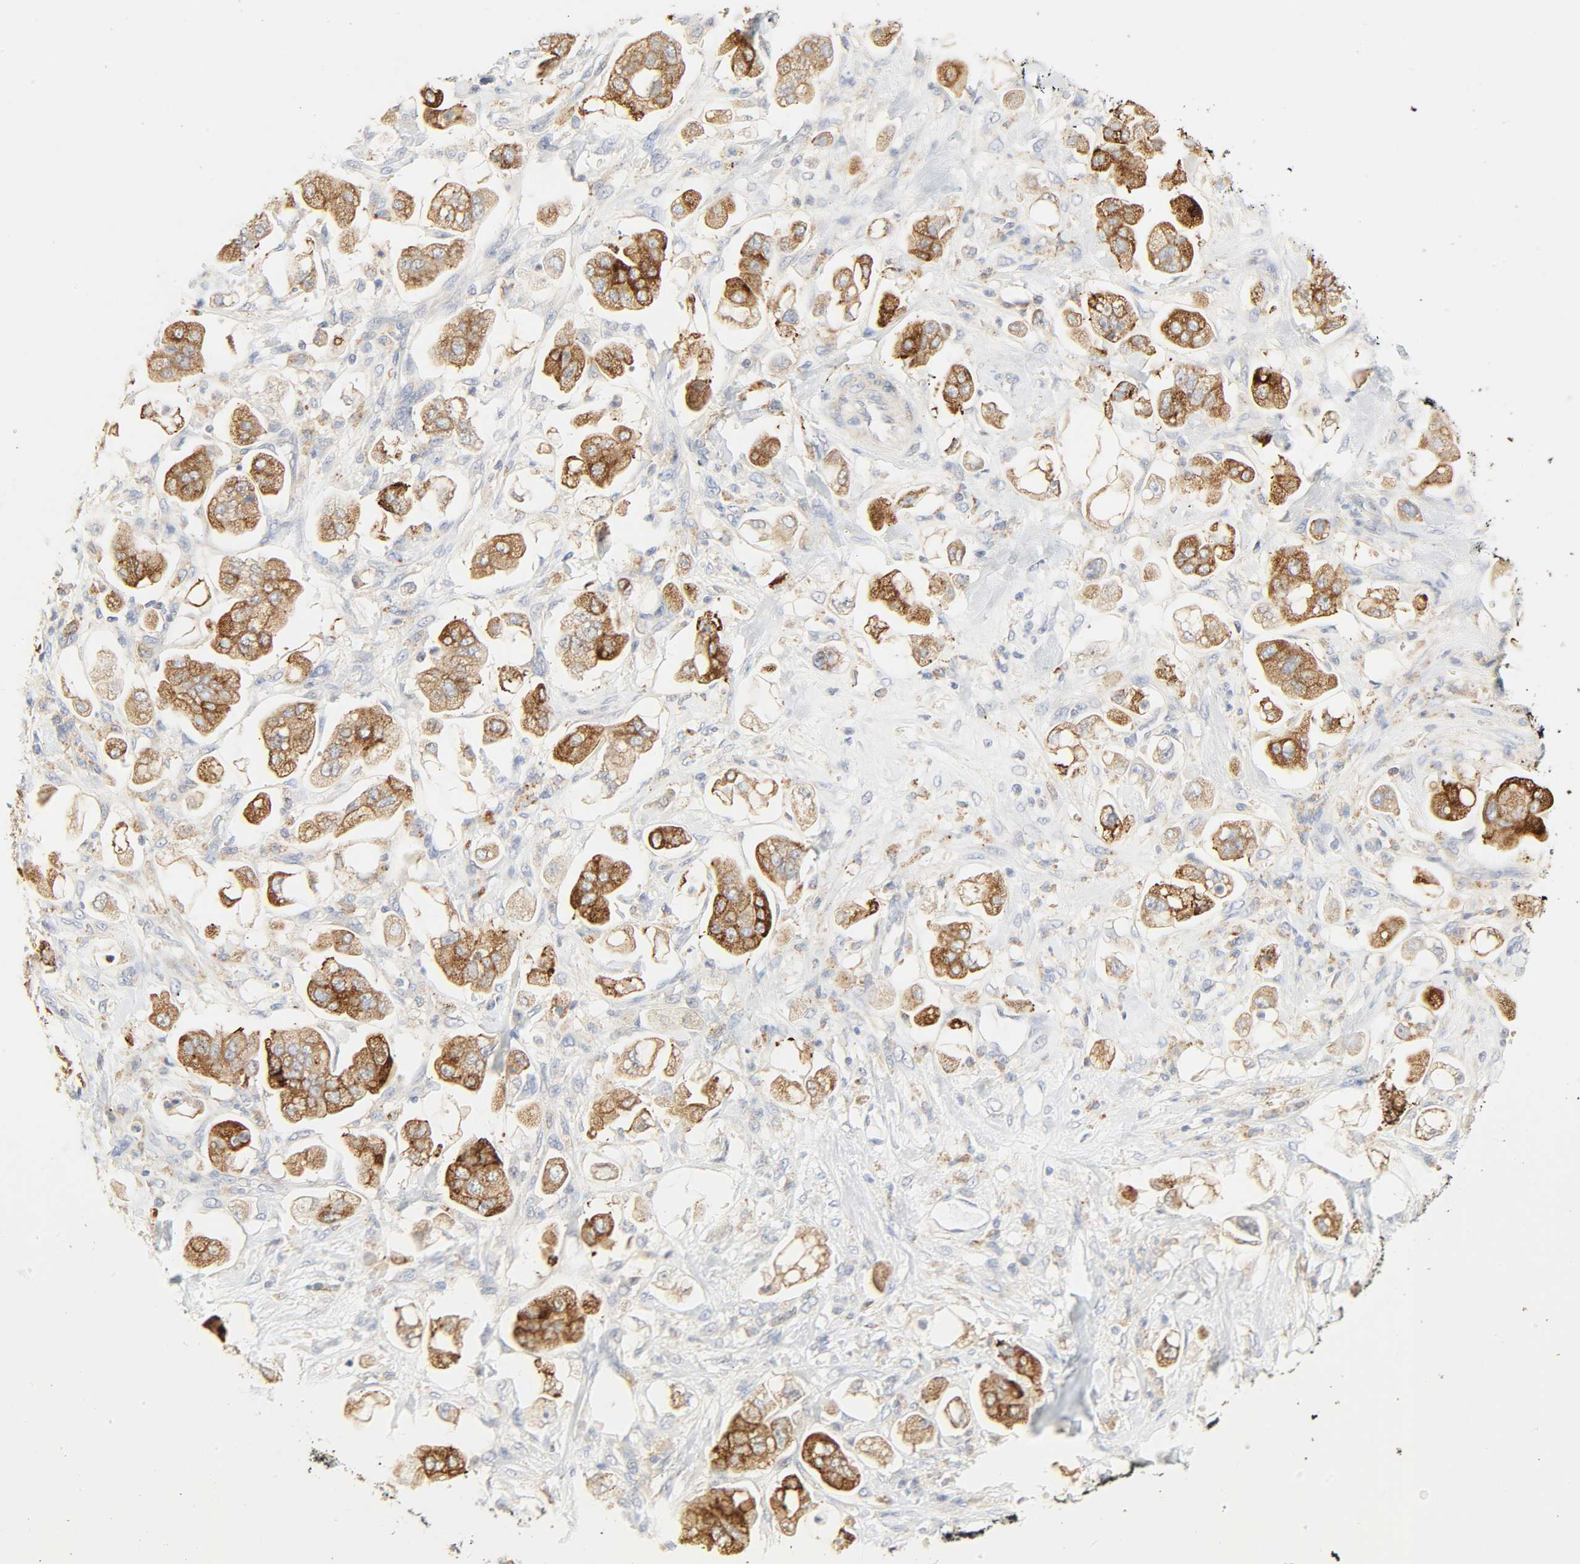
{"staining": {"intensity": "strong", "quantity": ">75%", "location": "cytoplasmic/membranous"}, "tissue": "stomach cancer", "cell_type": "Tumor cells", "image_type": "cancer", "snomed": [{"axis": "morphology", "description": "Adenocarcinoma, NOS"}, {"axis": "topography", "description": "Stomach"}], "caption": "Stomach cancer (adenocarcinoma) tissue reveals strong cytoplasmic/membranous positivity in approximately >75% of tumor cells", "gene": "CAMK2A", "patient": {"sex": "male", "age": 62}}